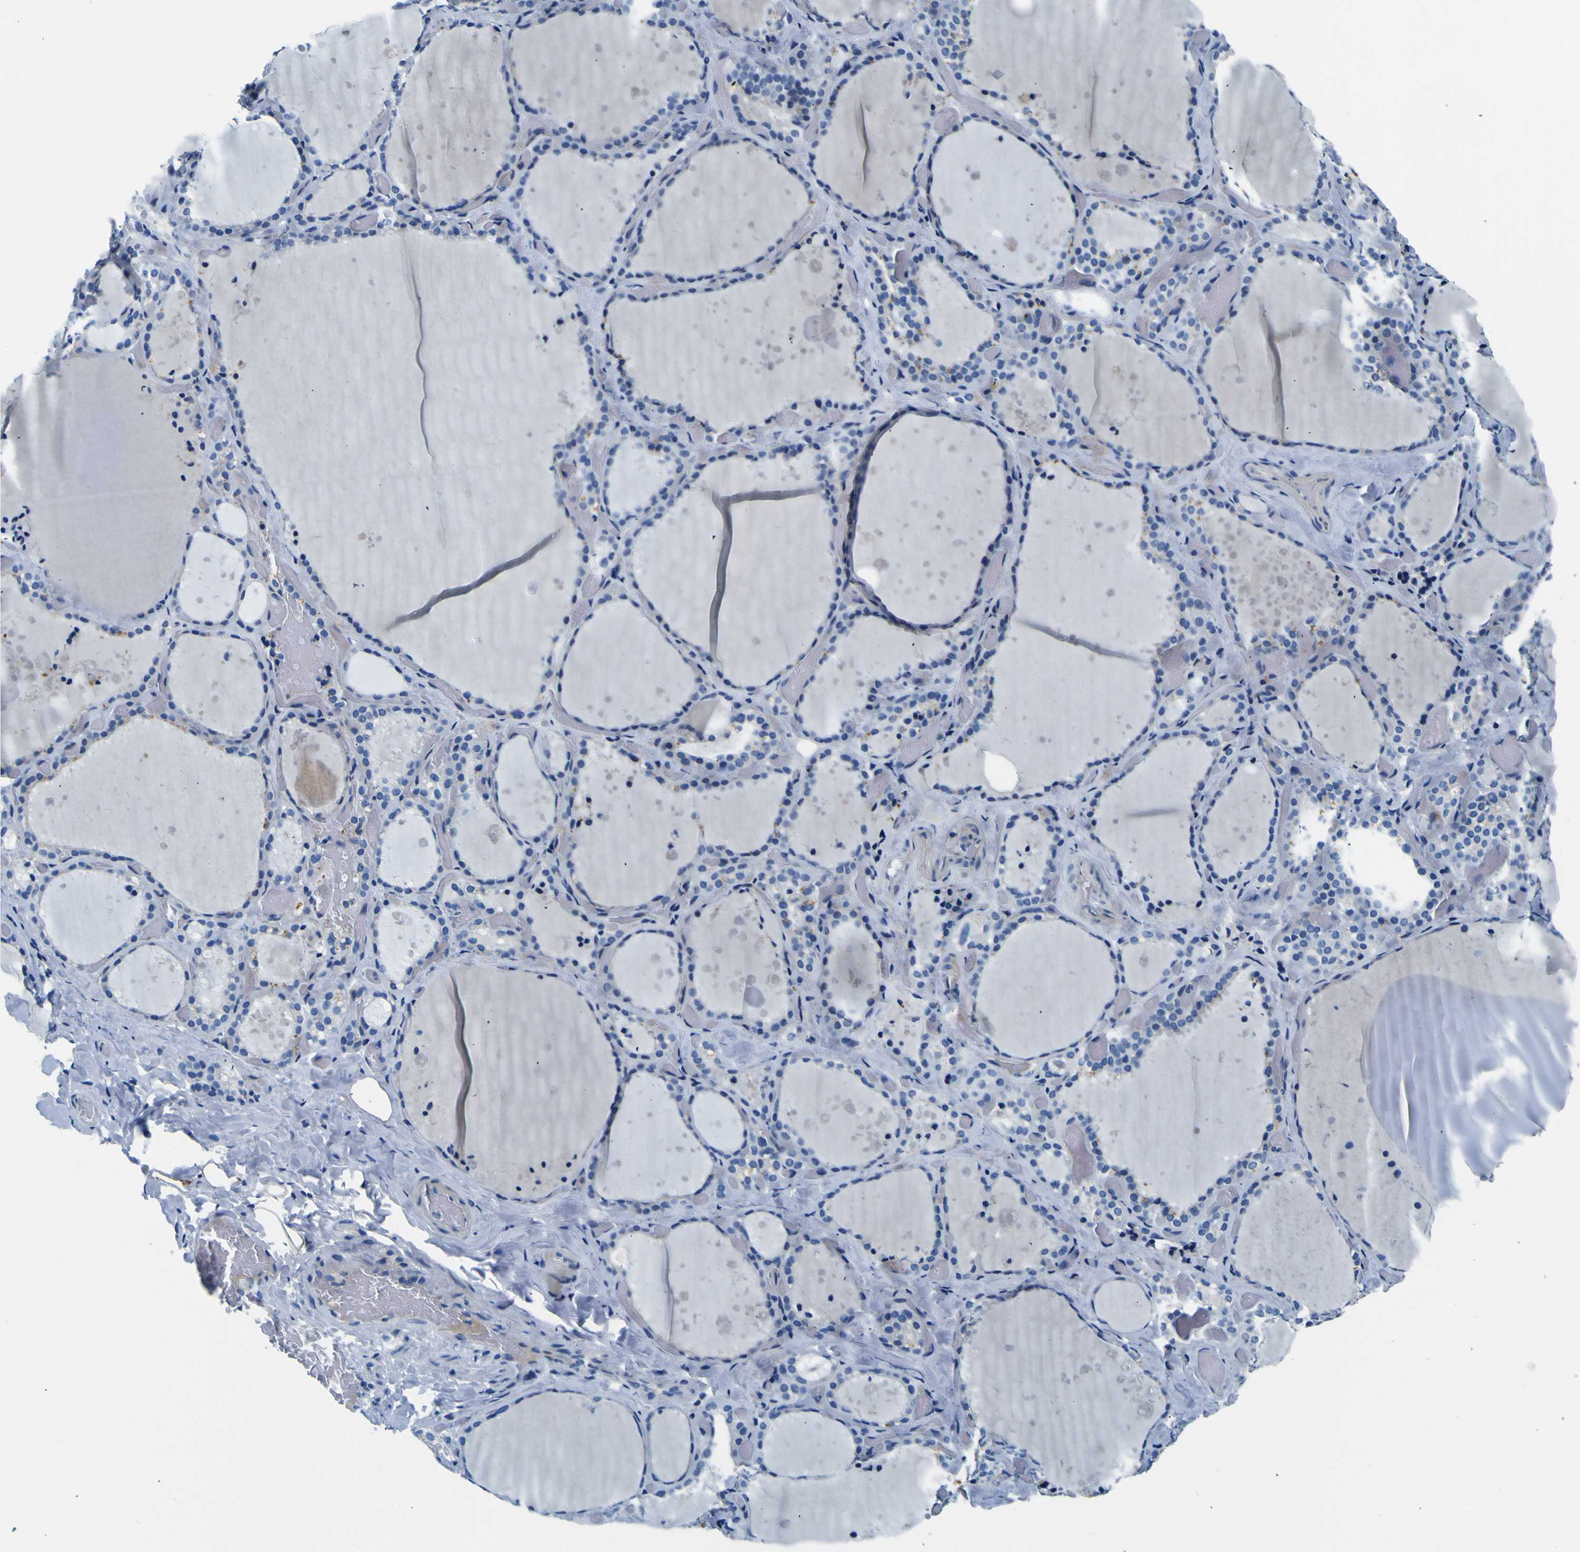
{"staining": {"intensity": "moderate", "quantity": "<25%", "location": "cytoplasmic/membranous"}, "tissue": "thyroid gland", "cell_type": "Glandular cells", "image_type": "normal", "snomed": [{"axis": "morphology", "description": "Normal tissue, NOS"}, {"axis": "topography", "description": "Thyroid gland"}], "caption": "Immunohistochemistry (IHC) histopathology image of unremarkable thyroid gland stained for a protein (brown), which shows low levels of moderate cytoplasmic/membranous positivity in approximately <25% of glandular cells.", "gene": "ADGRA2", "patient": {"sex": "female", "age": 44}}